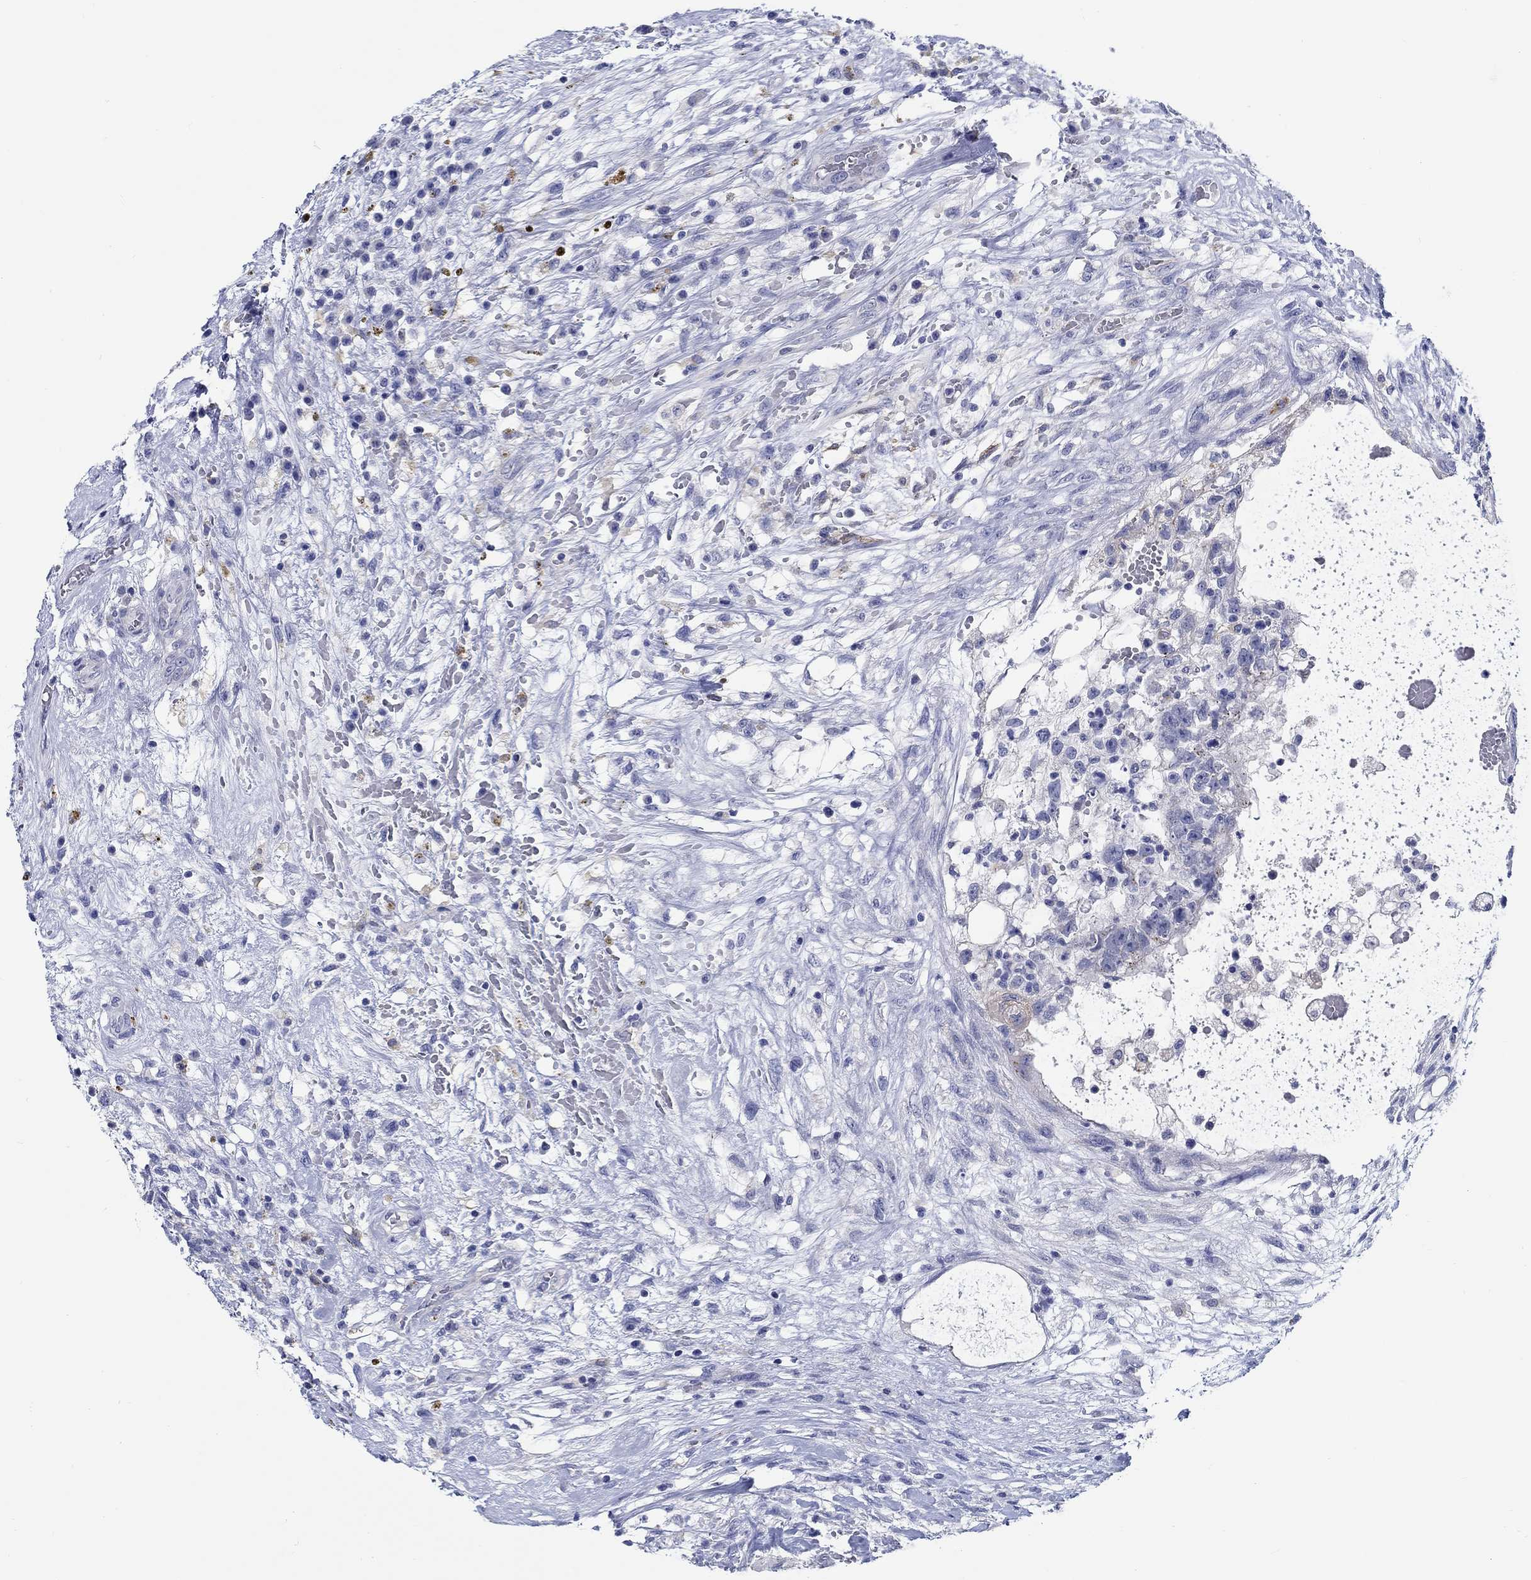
{"staining": {"intensity": "negative", "quantity": "none", "location": "none"}, "tissue": "testis cancer", "cell_type": "Tumor cells", "image_type": "cancer", "snomed": [{"axis": "morphology", "description": "Normal tissue, NOS"}, {"axis": "morphology", "description": "Carcinoma, Embryonal, NOS"}, {"axis": "topography", "description": "Testis"}, {"axis": "topography", "description": "Epididymis"}], "caption": "Immunohistochemical staining of testis embryonal carcinoma shows no significant positivity in tumor cells.", "gene": "RAP1GAP", "patient": {"sex": "male", "age": 32}}